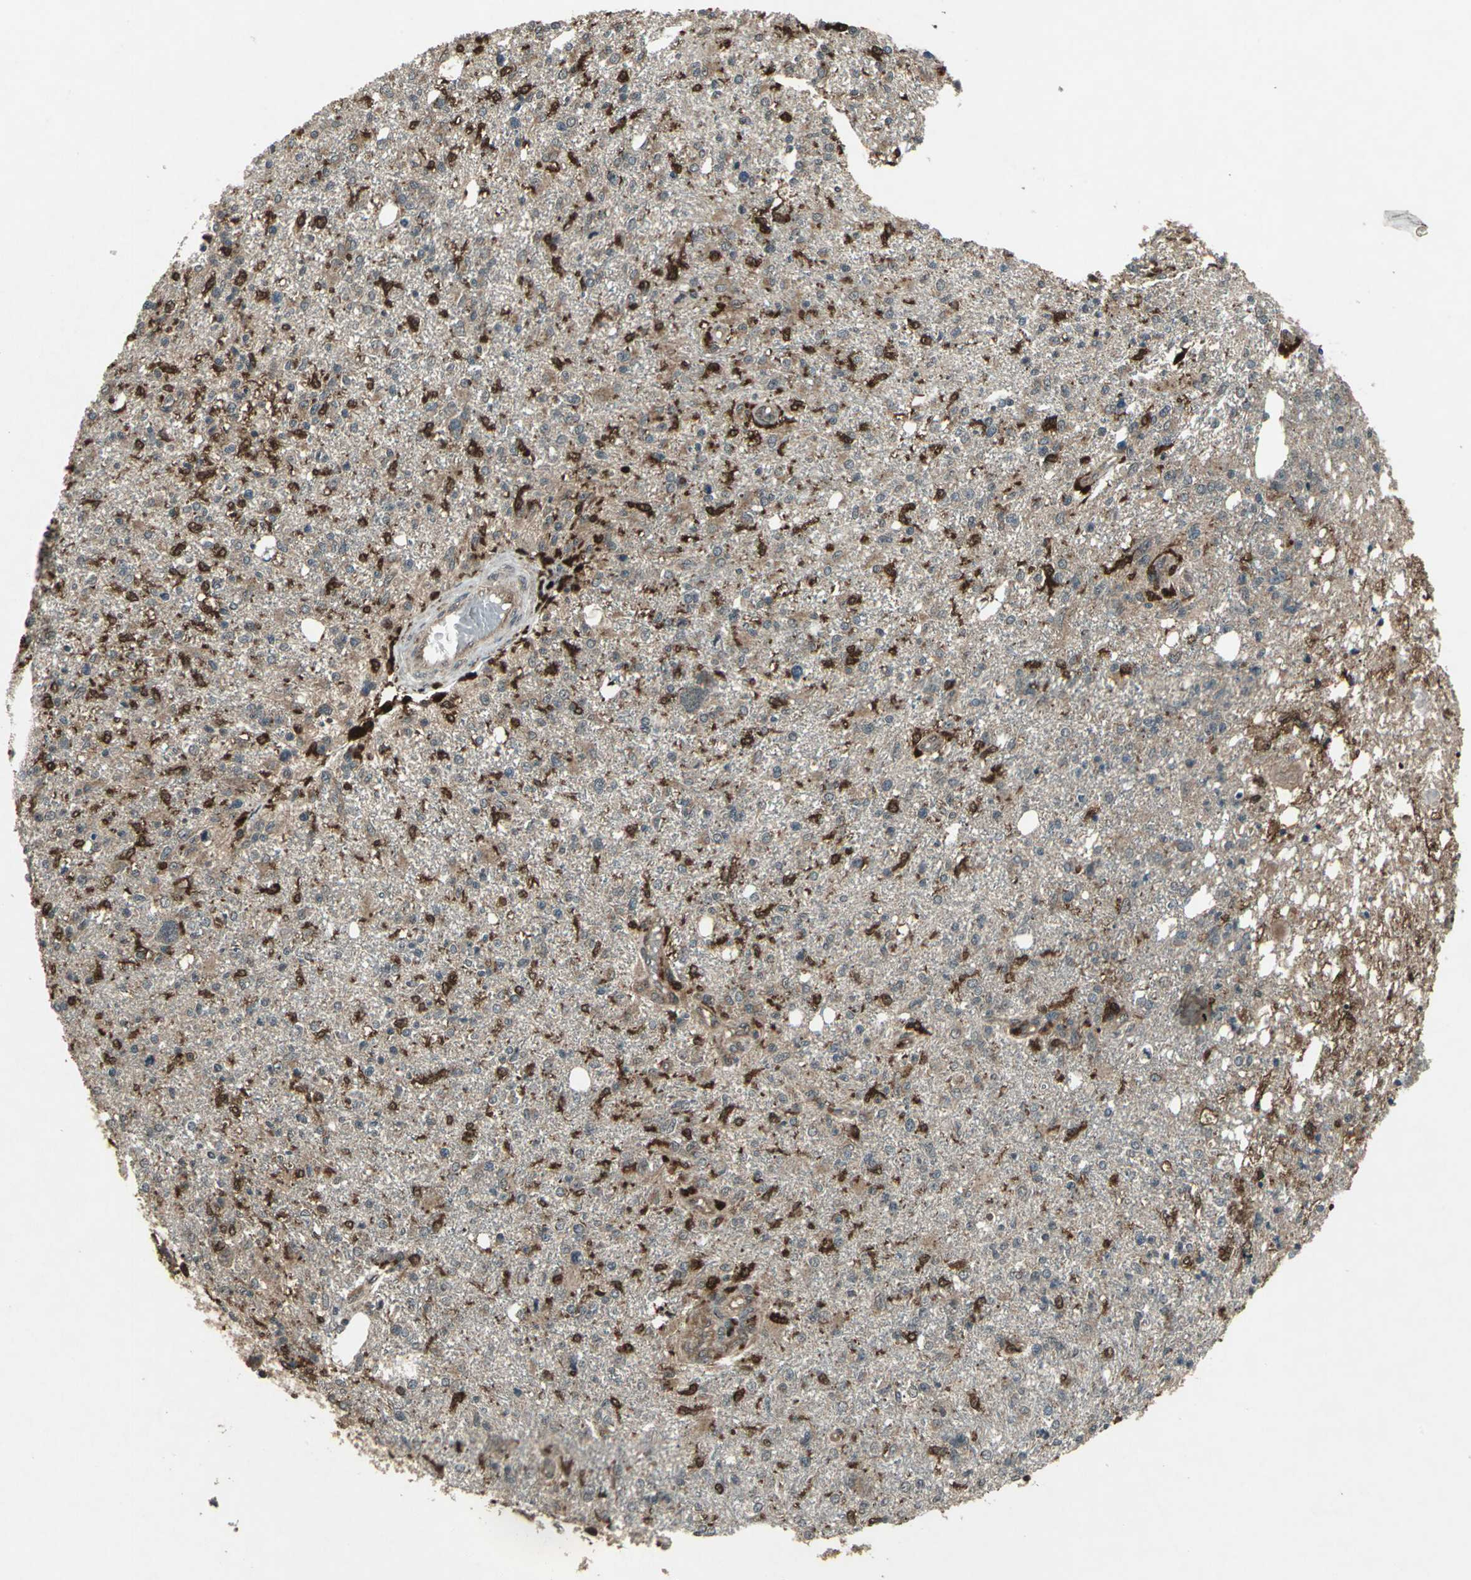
{"staining": {"intensity": "weak", "quantity": "25%-75%", "location": "cytoplasmic/membranous"}, "tissue": "glioma", "cell_type": "Tumor cells", "image_type": "cancer", "snomed": [{"axis": "morphology", "description": "Glioma, malignant, High grade"}, {"axis": "topography", "description": "Cerebral cortex"}], "caption": "Brown immunohistochemical staining in malignant glioma (high-grade) demonstrates weak cytoplasmic/membranous staining in approximately 25%-75% of tumor cells. Ihc stains the protein in brown and the nuclei are stained blue.", "gene": "PYCARD", "patient": {"sex": "male", "age": 76}}